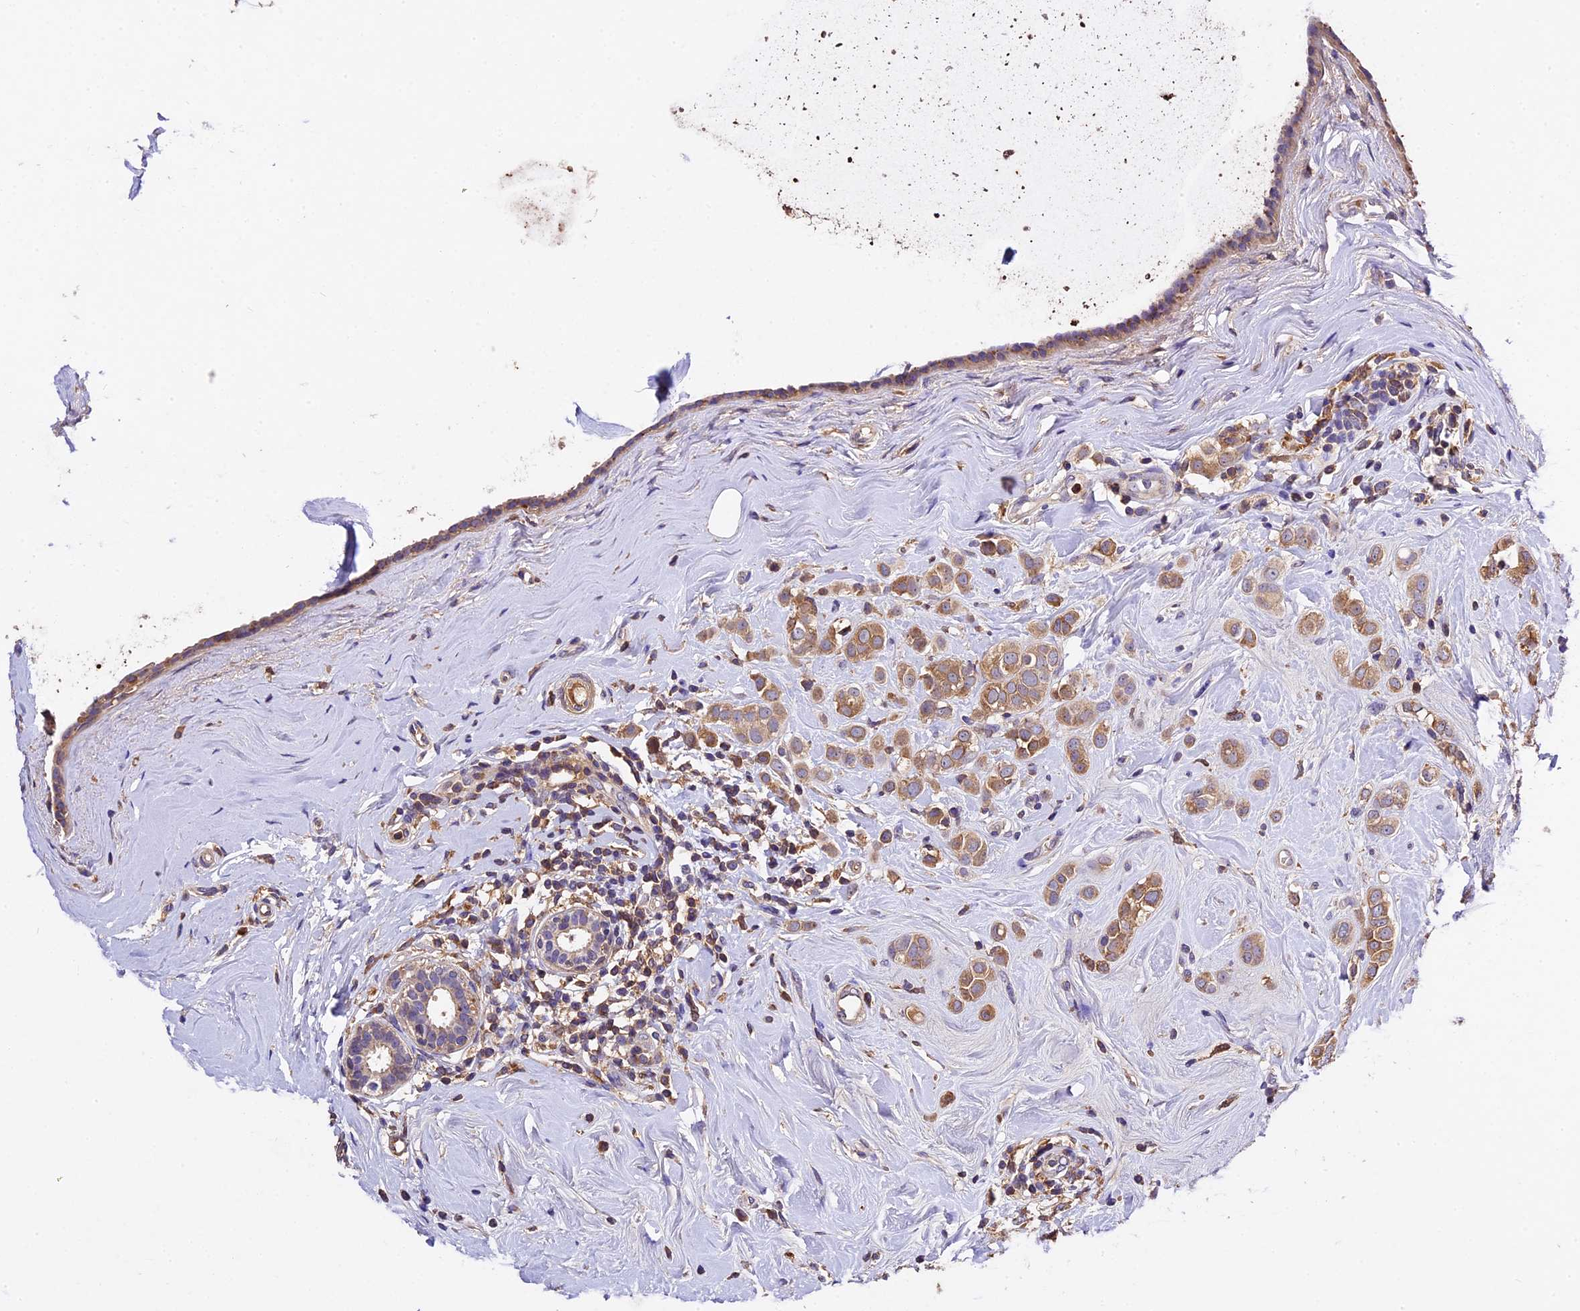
{"staining": {"intensity": "weak", "quantity": ">75%", "location": "cytoplasmic/membranous"}, "tissue": "breast cancer", "cell_type": "Tumor cells", "image_type": "cancer", "snomed": [{"axis": "morphology", "description": "Lobular carcinoma"}, {"axis": "topography", "description": "Breast"}], "caption": "A histopathology image showing weak cytoplasmic/membranous expression in approximately >75% of tumor cells in breast cancer (lobular carcinoma), as visualized by brown immunohistochemical staining.", "gene": "CILP2", "patient": {"sex": "female", "age": 47}}